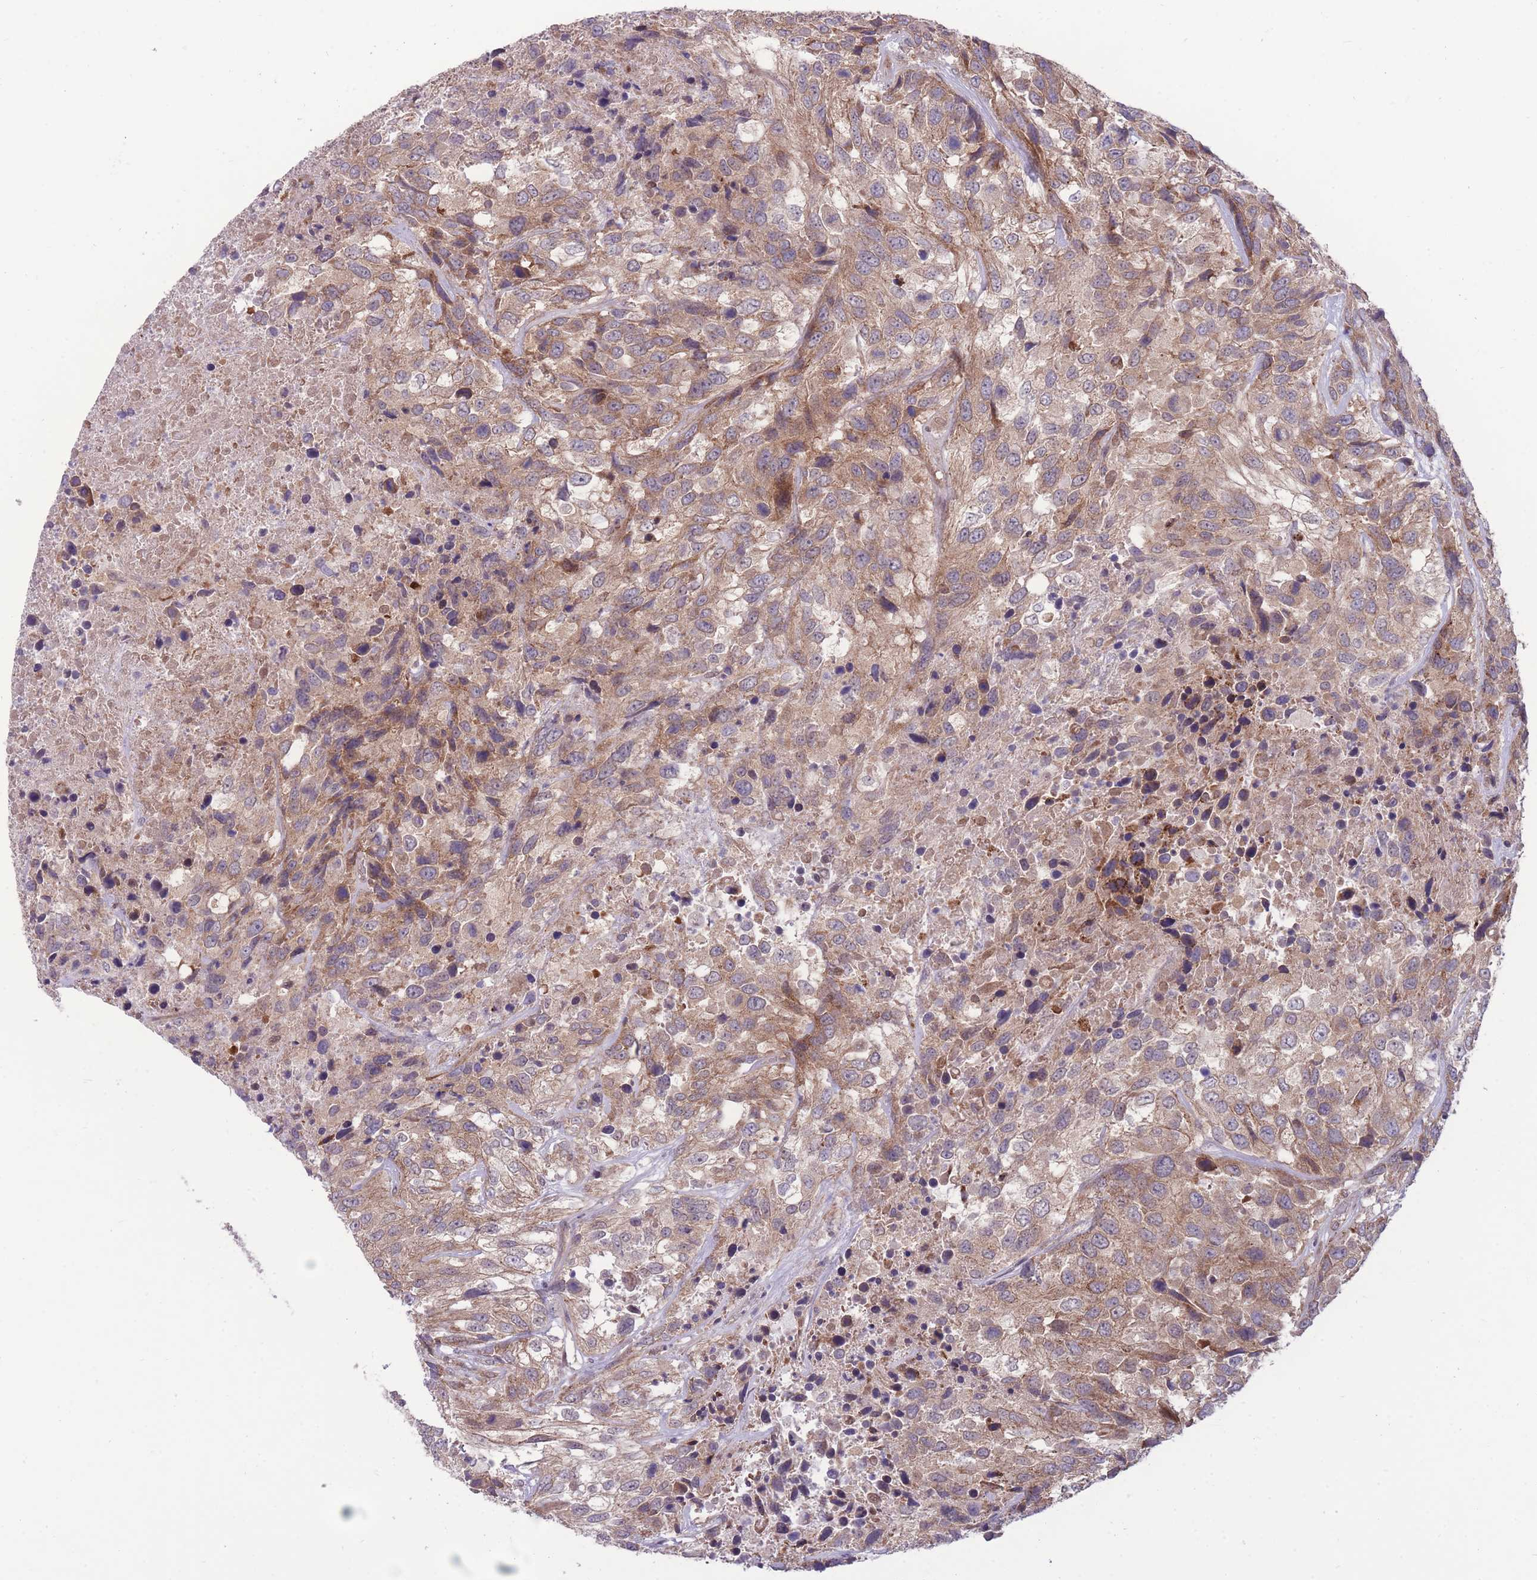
{"staining": {"intensity": "moderate", "quantity": ">75%", "location": "cytoplasmic/membranous"}, "tissue": "urothelial cancer", "cell_type": "Tumor cells", "image_type": "cancer", "snomed": [{"axis": "morphology", "description": "Urothelial carcinoma, High grade"}, {"axis": "topography", "description": "Urinary bladder"}], "caption": "This micrograph shows immunohistochemistry staining of urothelial cancer, with medium moderate cytoplasmic/membranous staining in about >75% of tumor cells.", "gene": "RIC8A", "patient": {"sex": "female", "age": 70}}